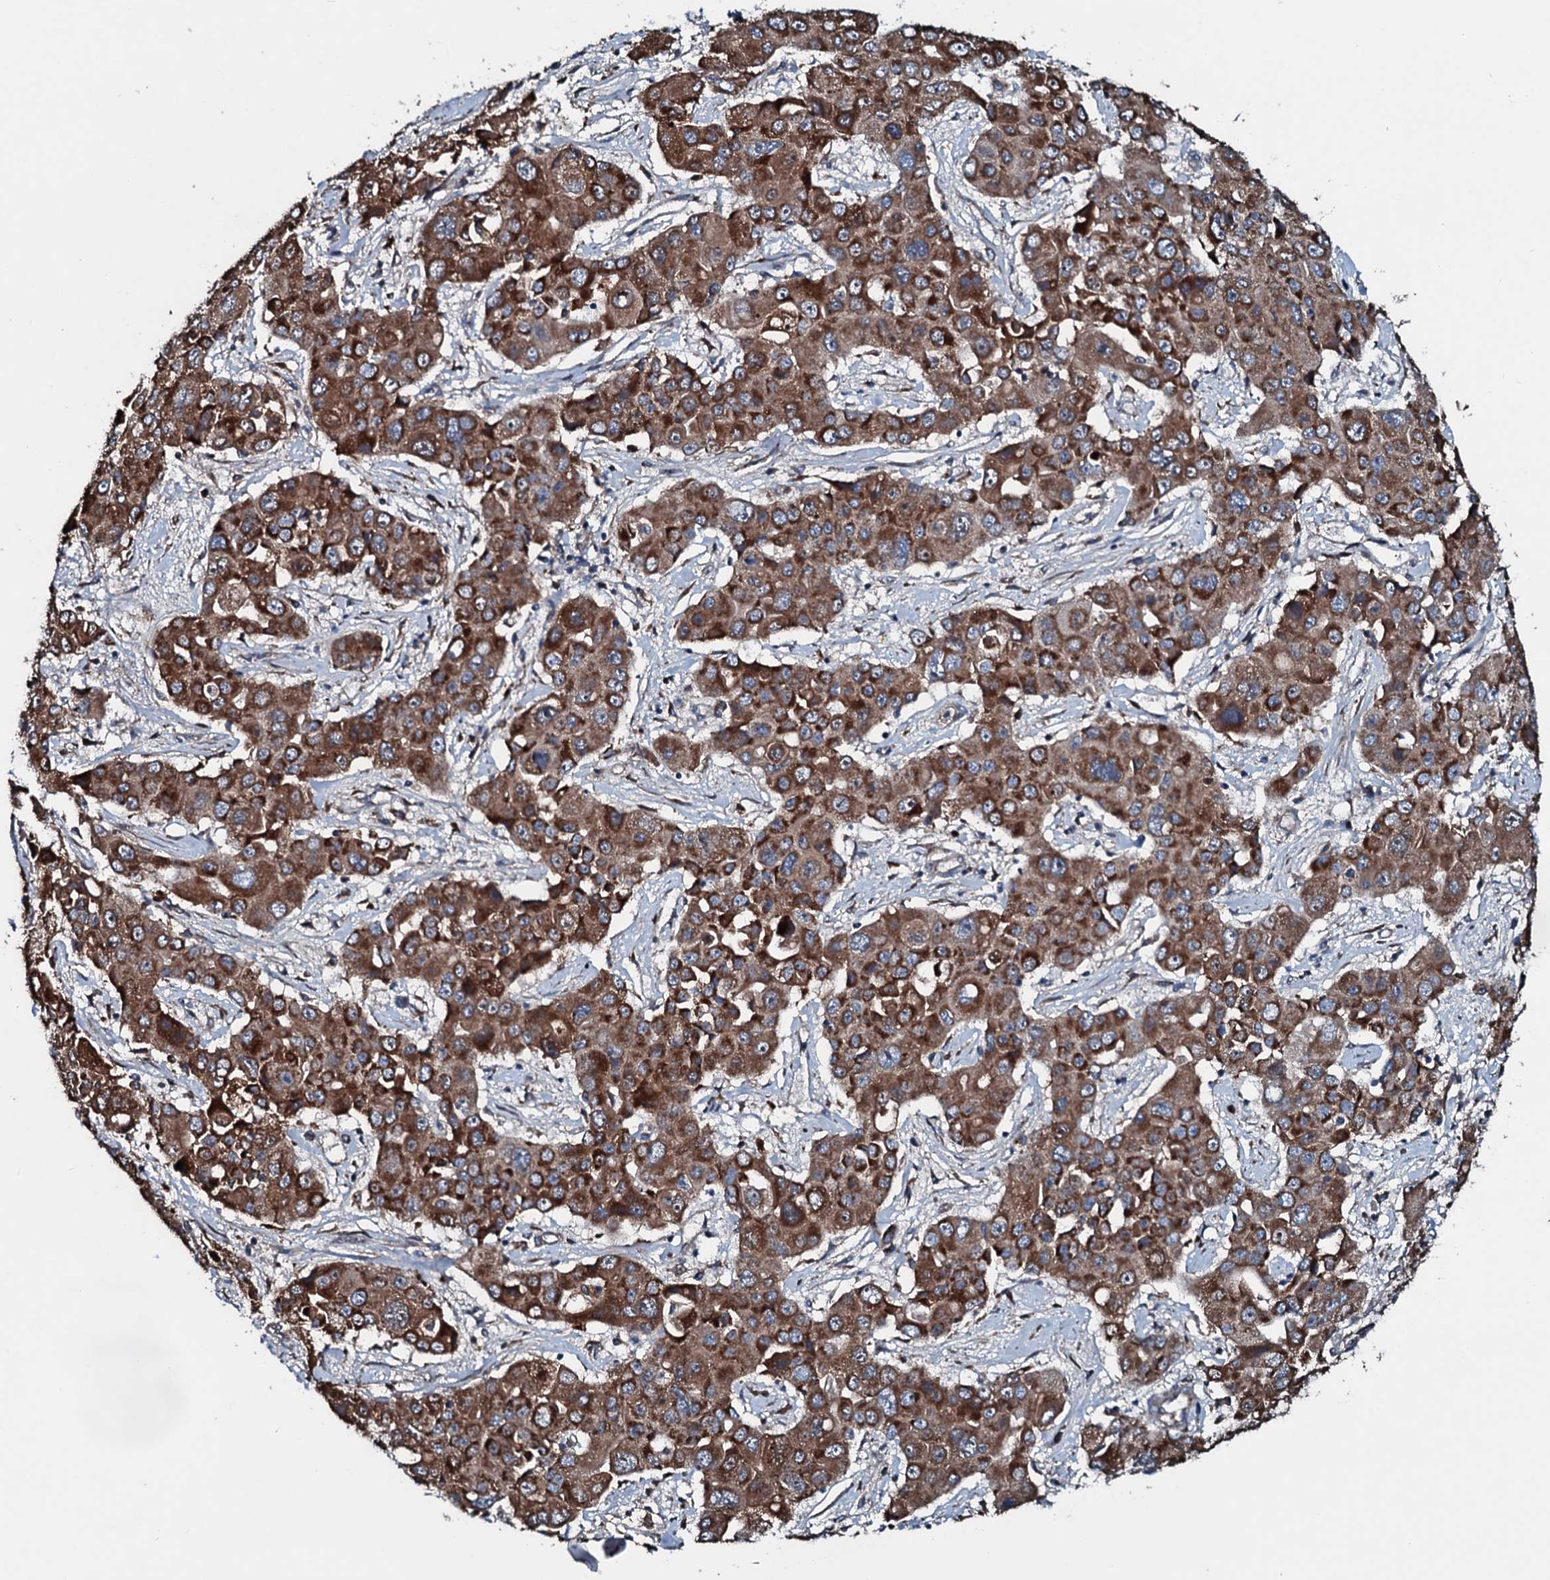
{"staining": {"intensity": "strong", "quantity": ">75%", "location": "cytoplasmic/membranous"}, "tissue": "liver cancer", "cell_type": "Tumor cells", "image_type": "cancer", "snomed": [{"axis": "morphology", "description": "Cholangiocarcinoma"}, {"axis": "topography", "description": "Liver"}], "caption": "Cholangiocarcinoma (liver) stained with a brown dye shows strong cytoplasmic/membranous positive expression in approximately >75% of tumor cells.", "gene": "ACSS3", "patient": {"sex": "male", "age": 67}}